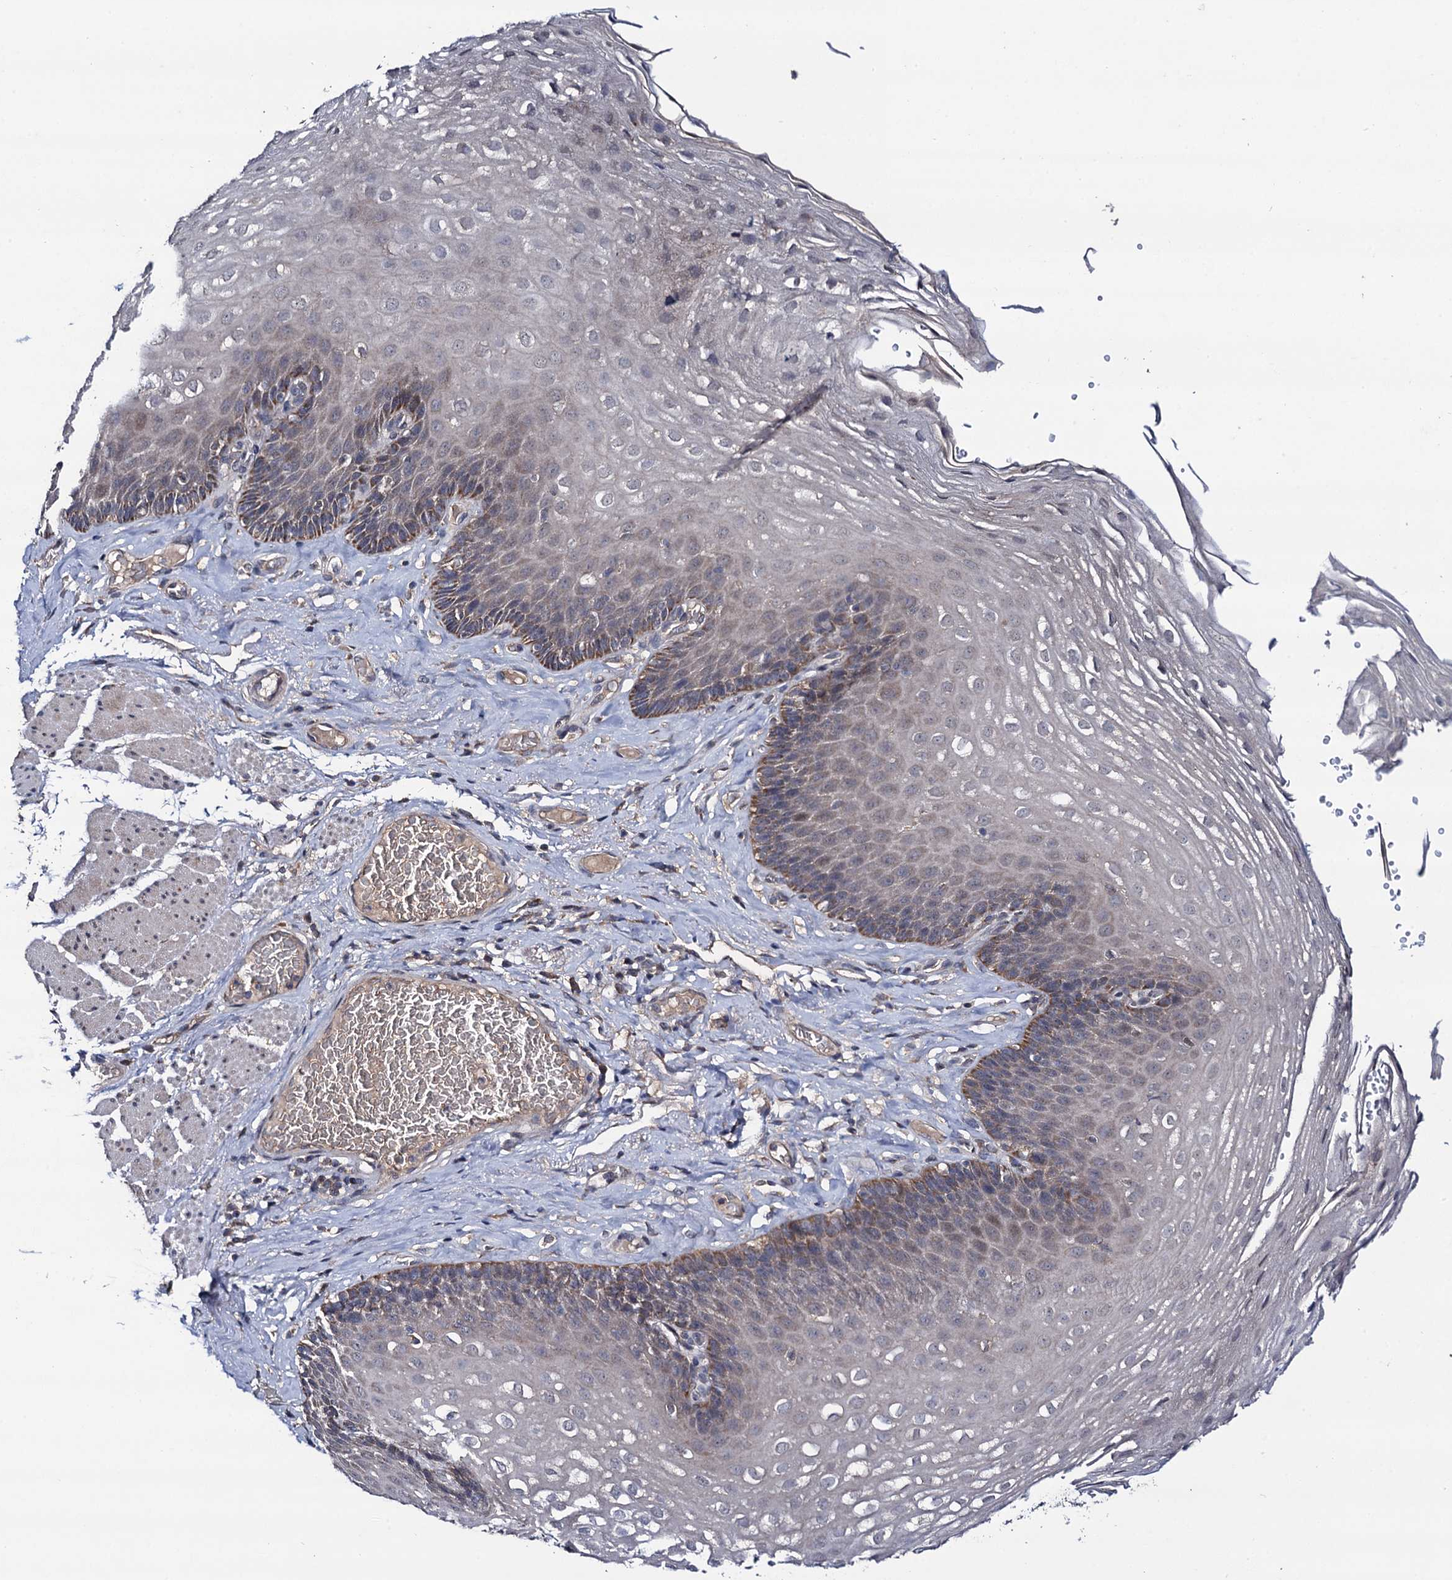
{"staining": {"intensity": "moderate", "quantity": "<25%", "location": "cytoplasmic/membranous"}, "tissue": "esophagus", "cell_type": "Squamous epithelial cells", "image_type": "normal", "snomed": [{"axis": "morphology", "description": "Normal tissue, NOS"}, {"axis": "topography", "description": "Esophagus"}], "caption": "Immunohistochemical staining of normal esophagus displays moderate cytoplasmic/membranous protein expression in about <25% of squamous epithelial cells. The staining is performed using DAB brown chromogen to label protein expression. The nuclei are counter-stained blue using hematoxylin.", "gene": "VPS37D", "patient": {"sex": "female", "age": 66}}